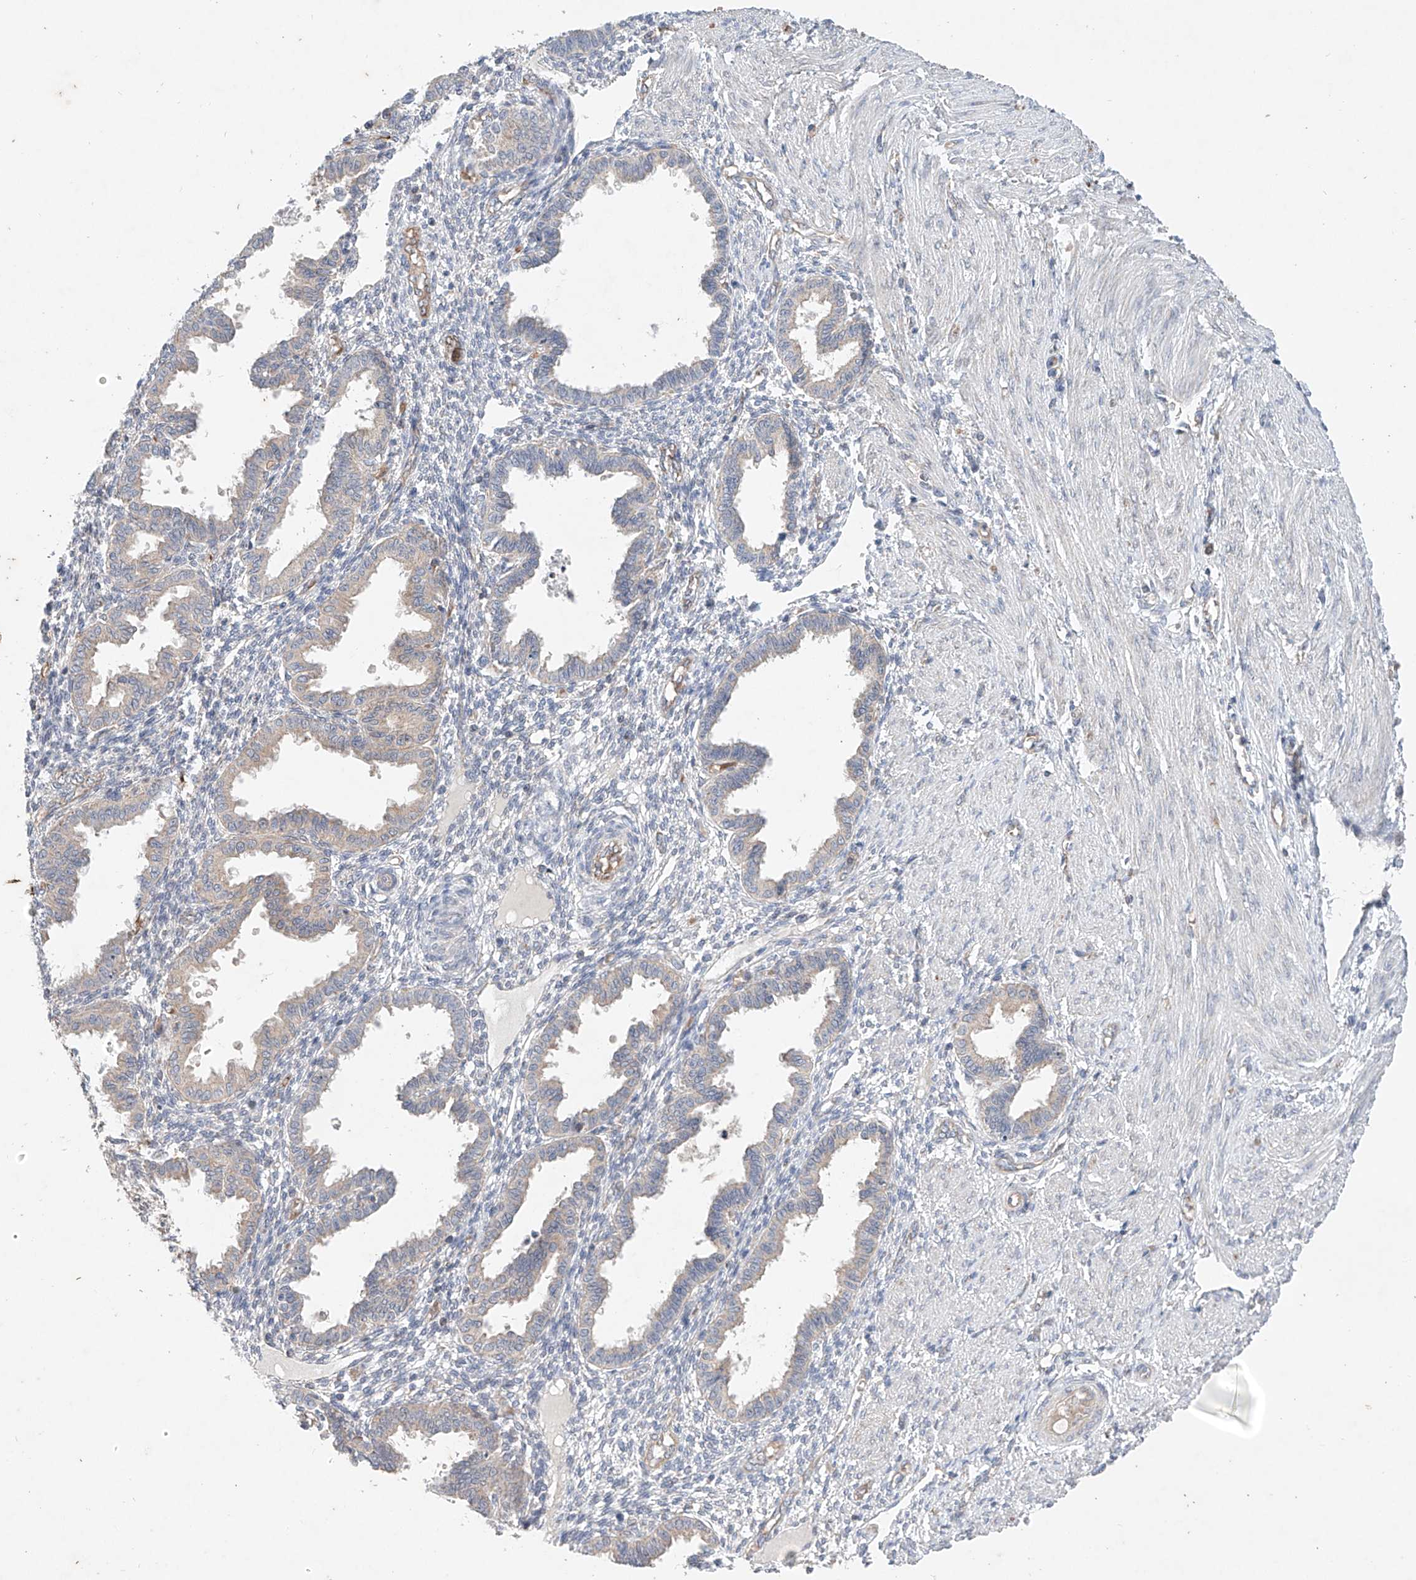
{"staining": {"intensity": "negative", "quantity": "none", "location": "none"}, "tissue": "endometrium", "cell_type": "Cells in endometrial stroma", "image_type": "normal", "snomed": [{"axis": "morphology", "description": "Normal tissue, NOS"}, {"axis": "topography", "description": "Endometrium"}], "caption": "The image demonstrates no significant expression in cells in endometrial stroma of endometrium.", "gene": "FASTK", "patient": {"sex": "female", "age": 33}}